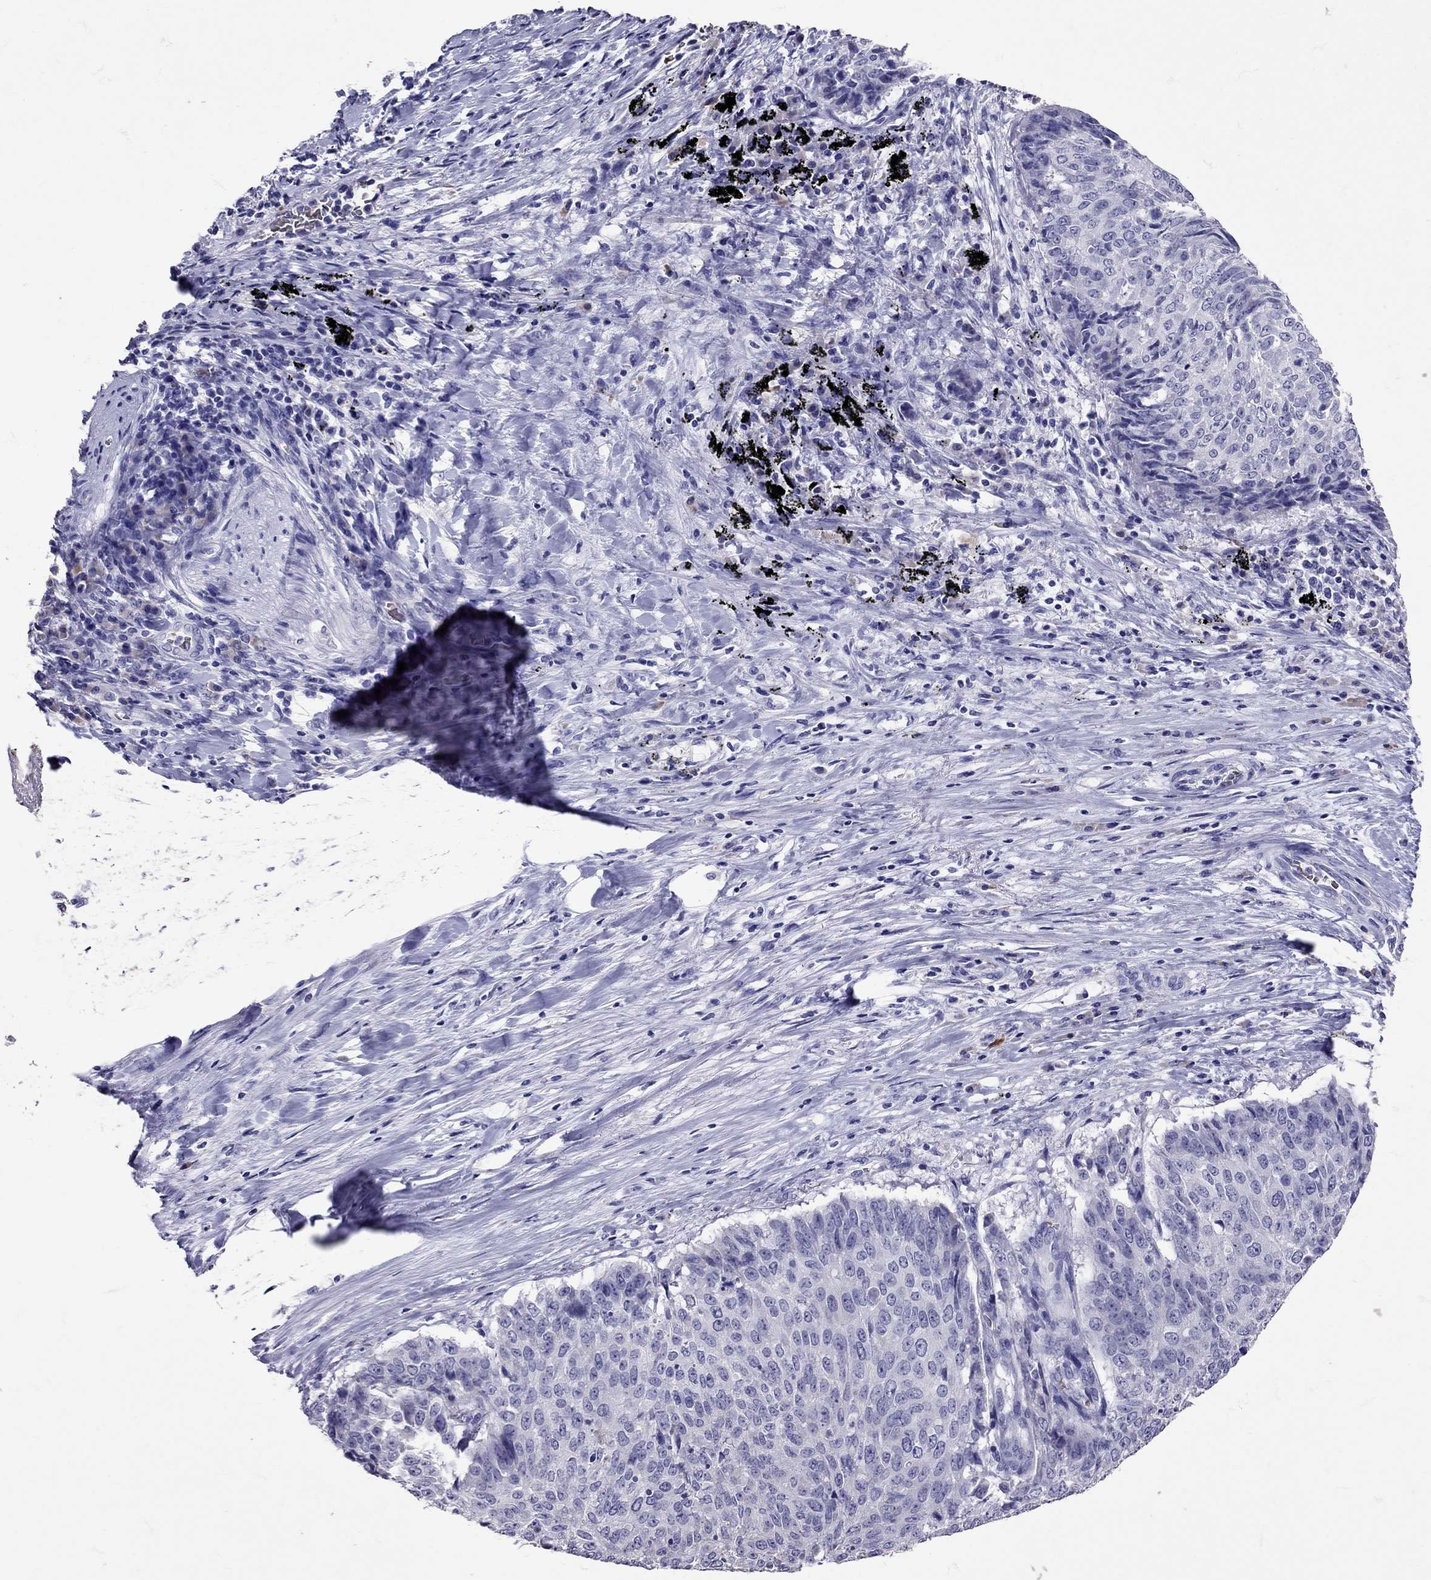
{"staining": {"intensity": "negative", "quantity": "none", "location": "none"}, "tissue": "lung cancer", "cell_type": "Tumor cells", "image_type": "cancer", "snomed": [{"axis": "morphology", "description": "Normal tissue, NOS"}, {"axis": "morphology", "description": "Squamous cell carcinoma, NOS"}, {"axis": "topography", "description": "Bronchus"}, {"axis": "topography", "description": "Lung"}], "caption": "Lung cancer was stained to show a protein in brown. There is no significant positivity in tumor cells.", "gene": "TBR1", "patient": {"sex": "male", "age": 64}}